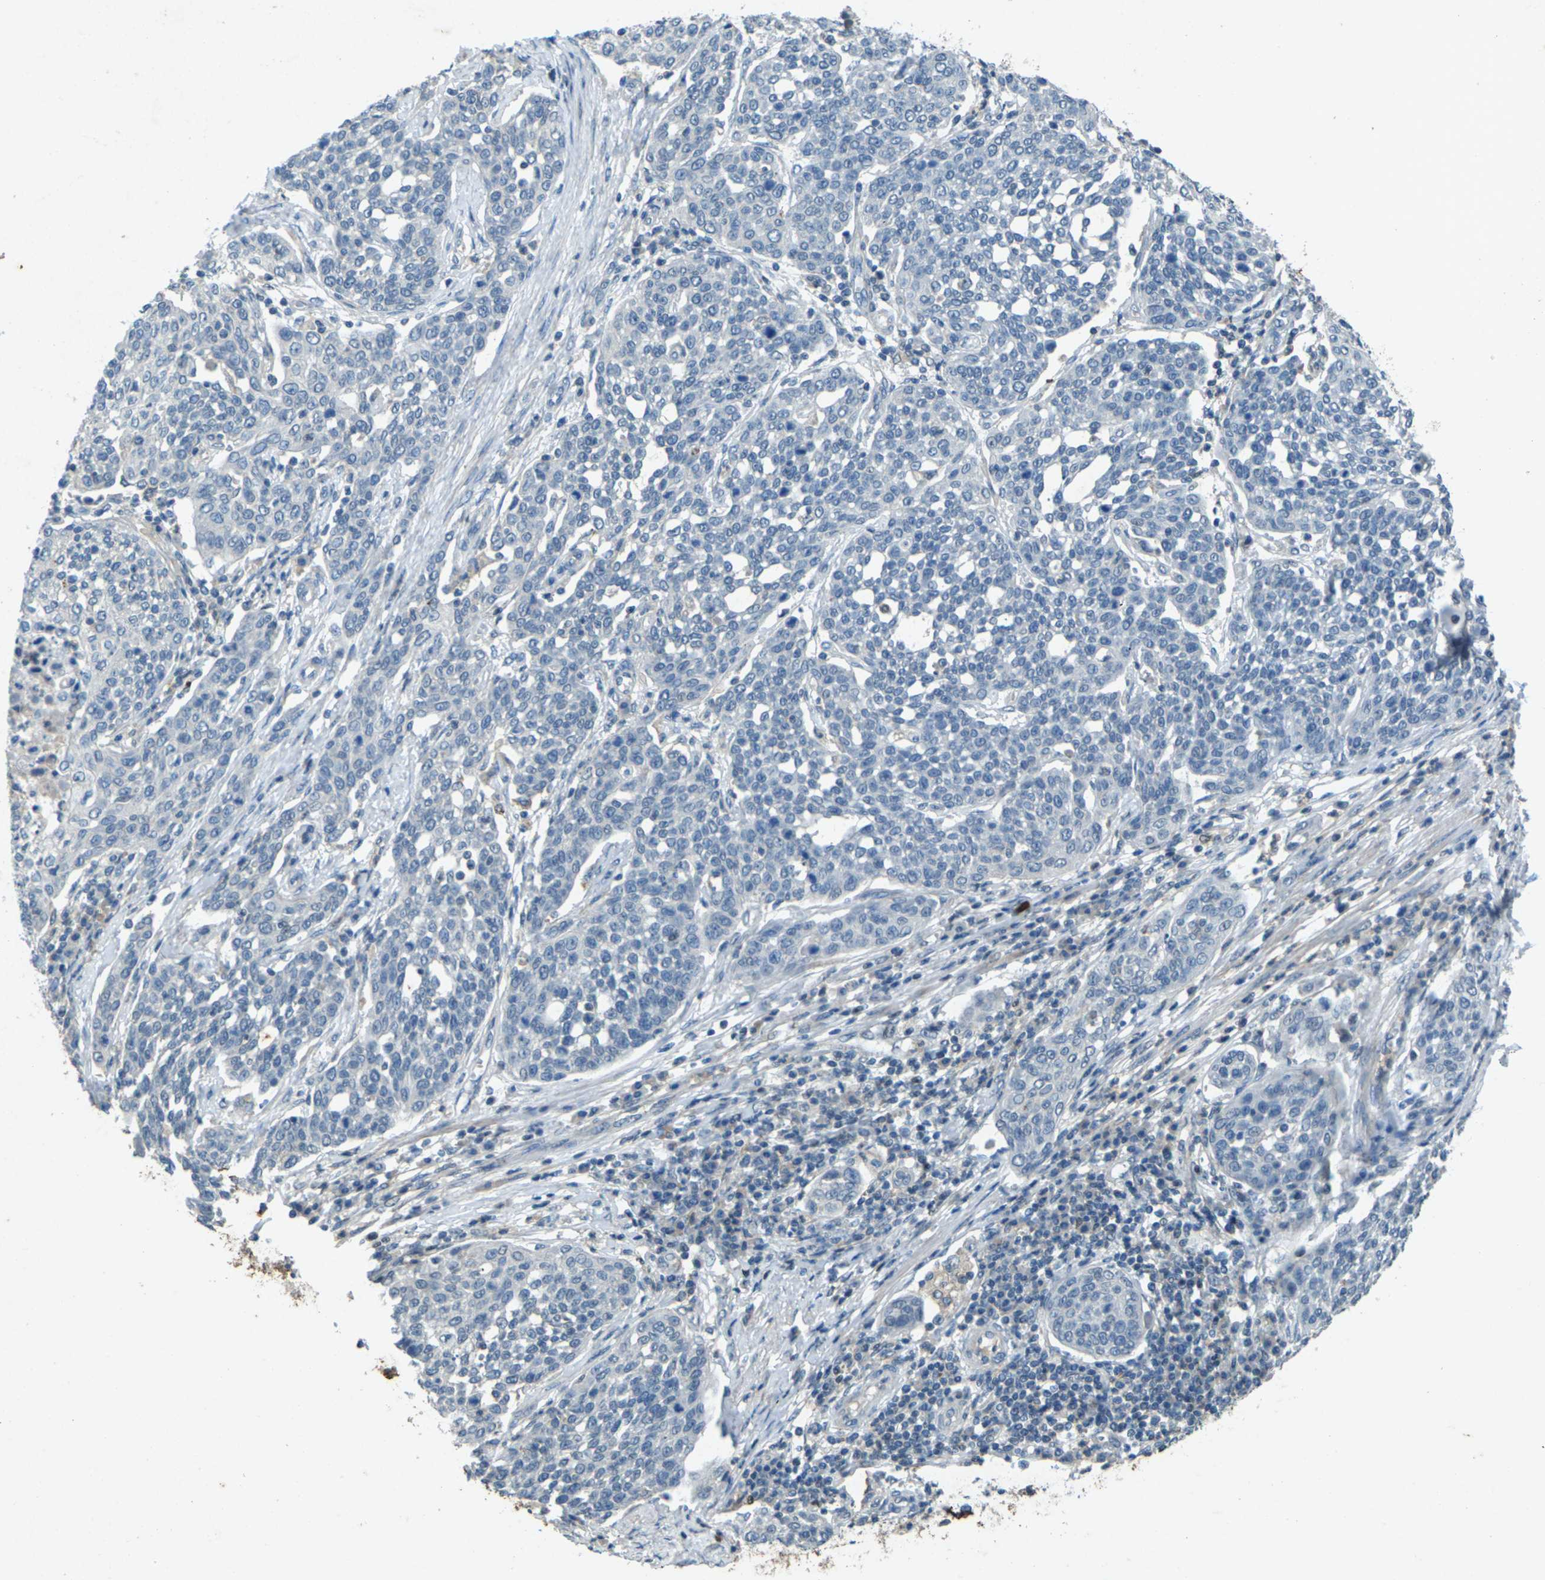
{"staining": {"intensity": "negative", "quantity": "none", "location": "none"}, "tissue": "cervical cancer", "cell_type": "Tumor cells", "image_type": "cancer", "snomed": [{"axis": "morphology", "description": "Squamous cell carcinoma, NOS"}, {"axis": "topography", "description": "Cervix"}], "caption": "The IHC micrograph has no significant positivity in tumor cells of cervical squamous cell carcinoma tissue.", "gene": "SIGLEC14", "patient": {"sex": "female", "age": 34}}